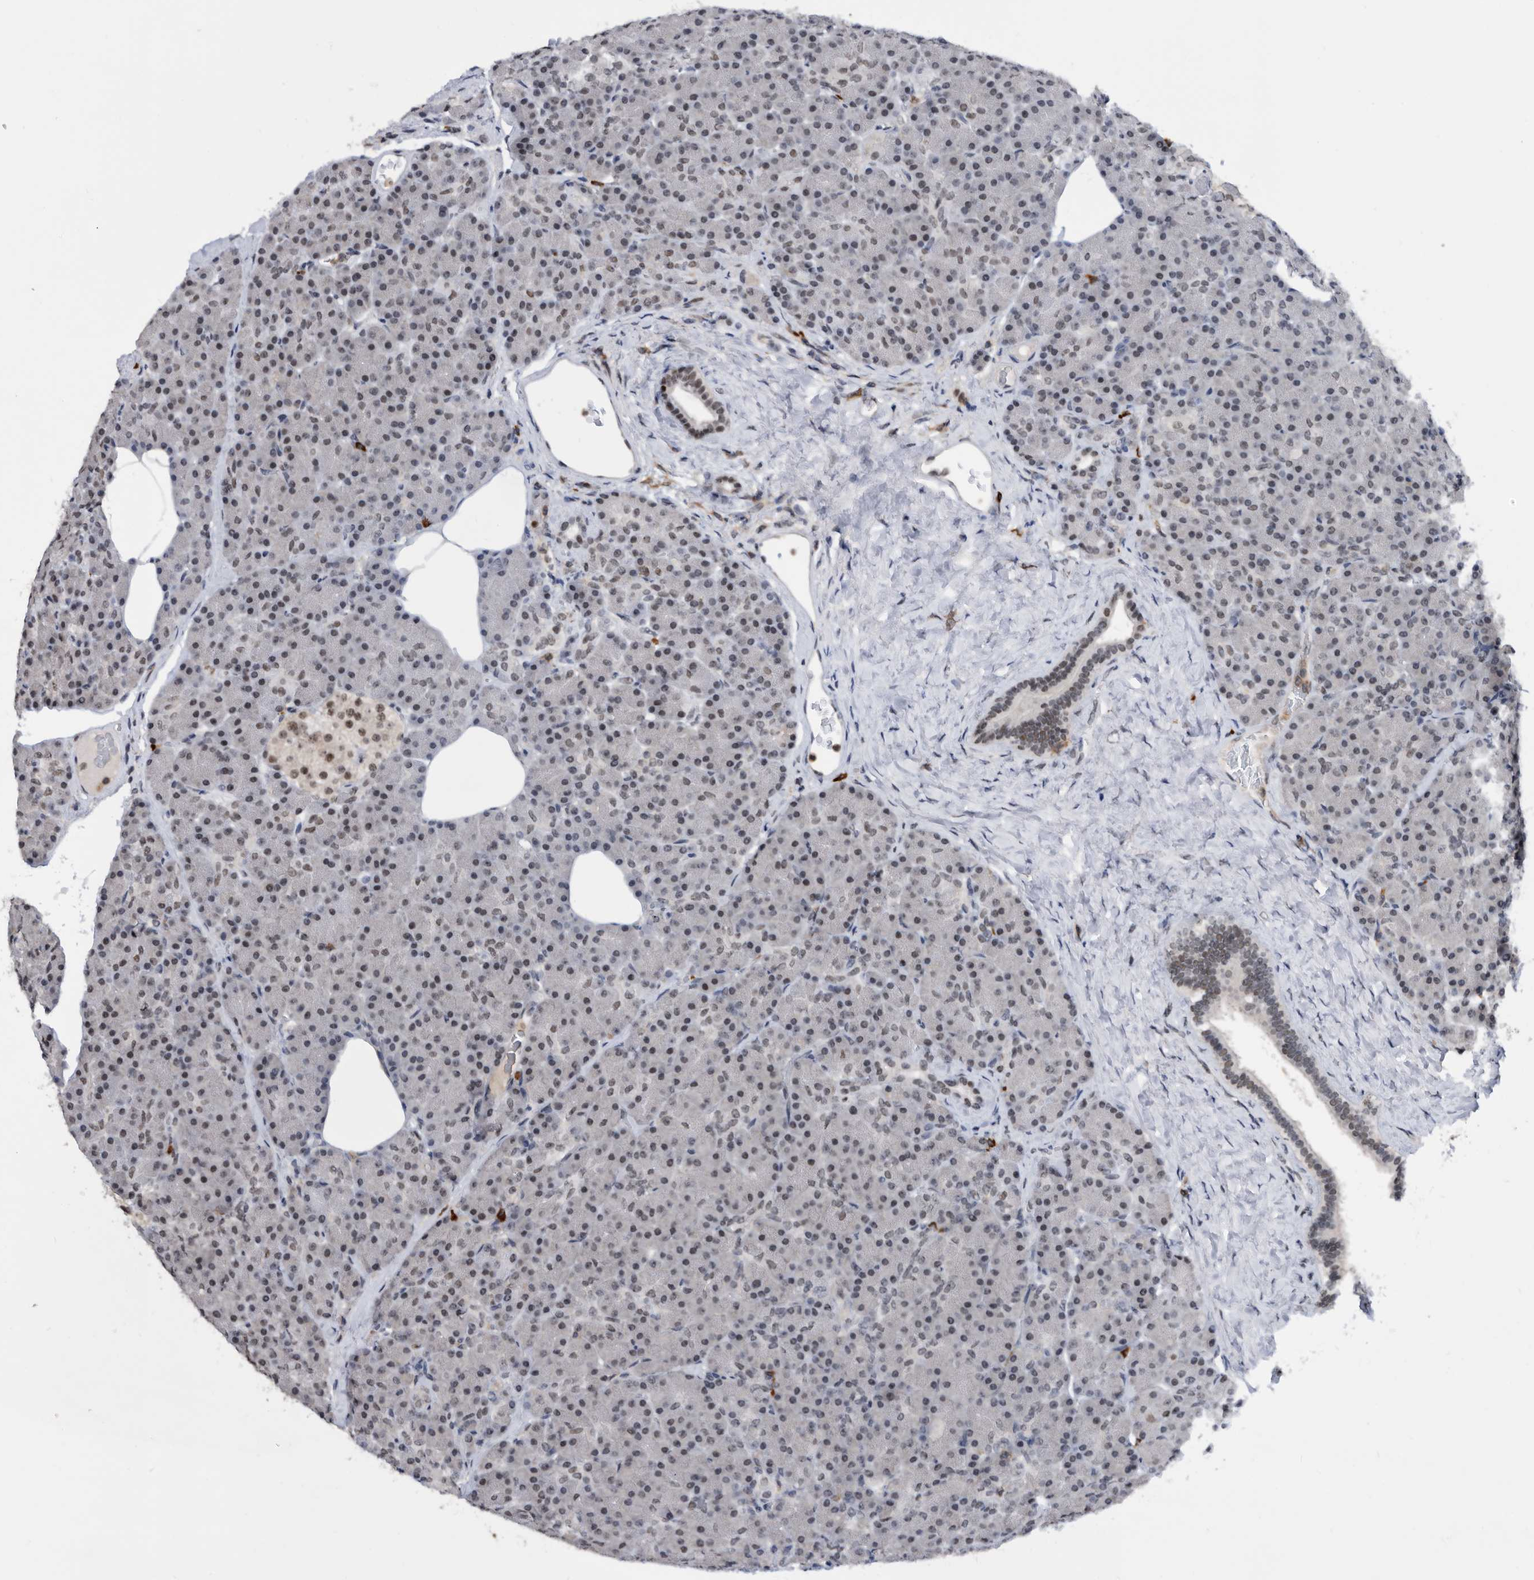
{"staining": {"intensity": "strong", "quantity": "25%-75%", "location": "nuclear"}, "tissue": "pancreas", "cell_type": "Exocrine glandular cells", "image_type": "normal", "snomed": [{"axis": "morphology", "description": "Normal tissue, NOS"}, {"axis": "topography", "description": "Pancreas"}], "caption": "Protein positivity by immunohistochemistry displays strong nuclear positivity in about 25%-75% of exocrine glandular cells in unremarkable pancreas.", "gene": "ZNF260", "patient": {"sex": "female", "age": 43}}